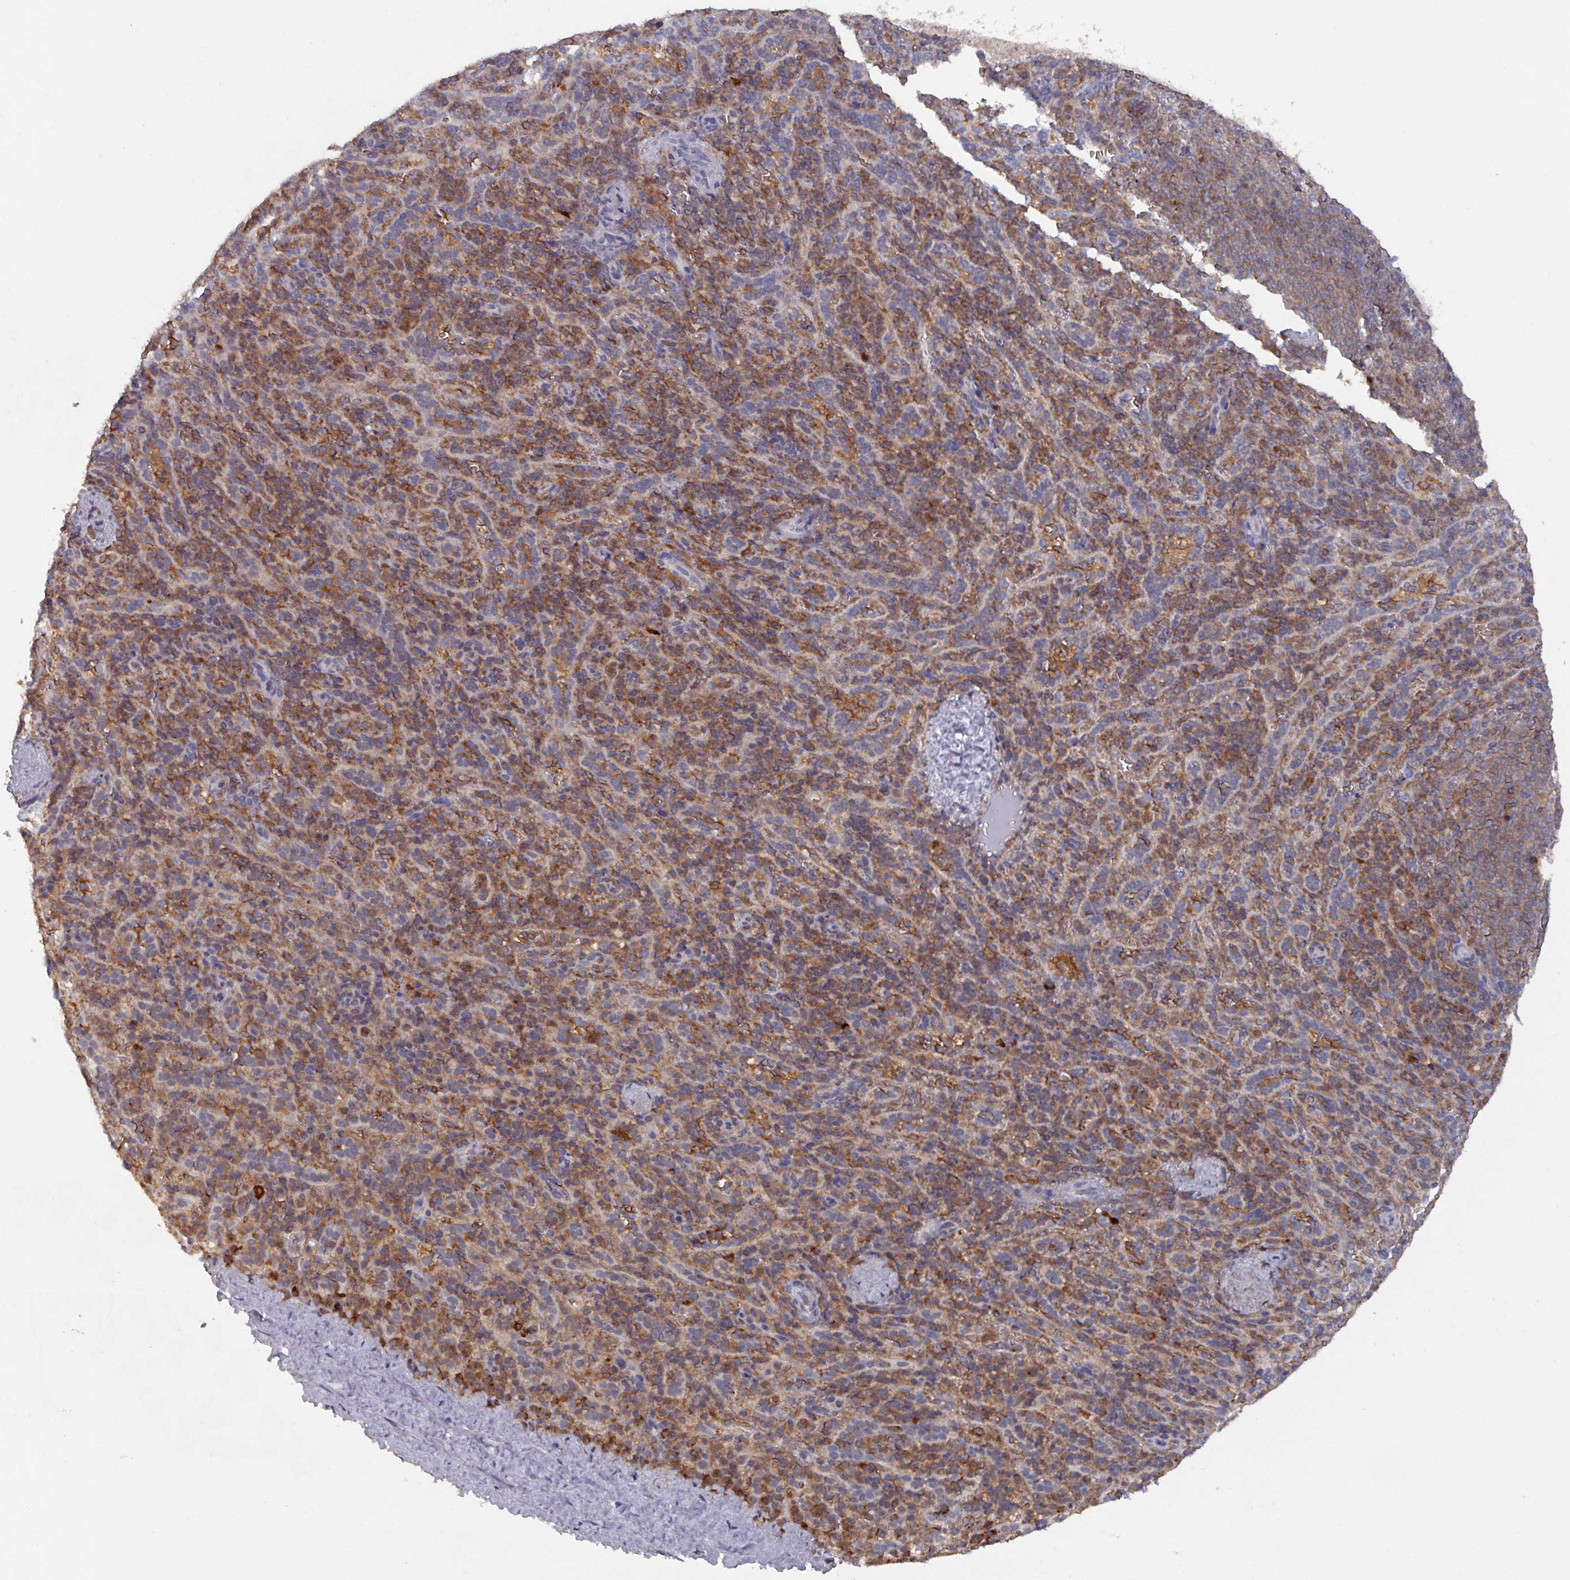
{"staining": {"intensity": "moderate", "quantity": "25%-75%", "location": "cytoplasmic/membranous"}, "tissue": "spleen", "cell_type": "Cells in red pulp", "image_type": "normal", "snomed": [{"axis": "morphology", "description": "Normal tissue, NOS"}, {"axis": "topography", "description": "Spleen"}], "caption": "High-magnification brightfield microscopy of benign spleen stained with DAB (brown) and counterstained with hematoxylin (blue). cells in red pulp exhibit moderate cytoplasmic/membranous staining is seen in approximately25%-75% of cells.", "gene": "PRRX1", "patient": {"sex": "female", "age": 21}}